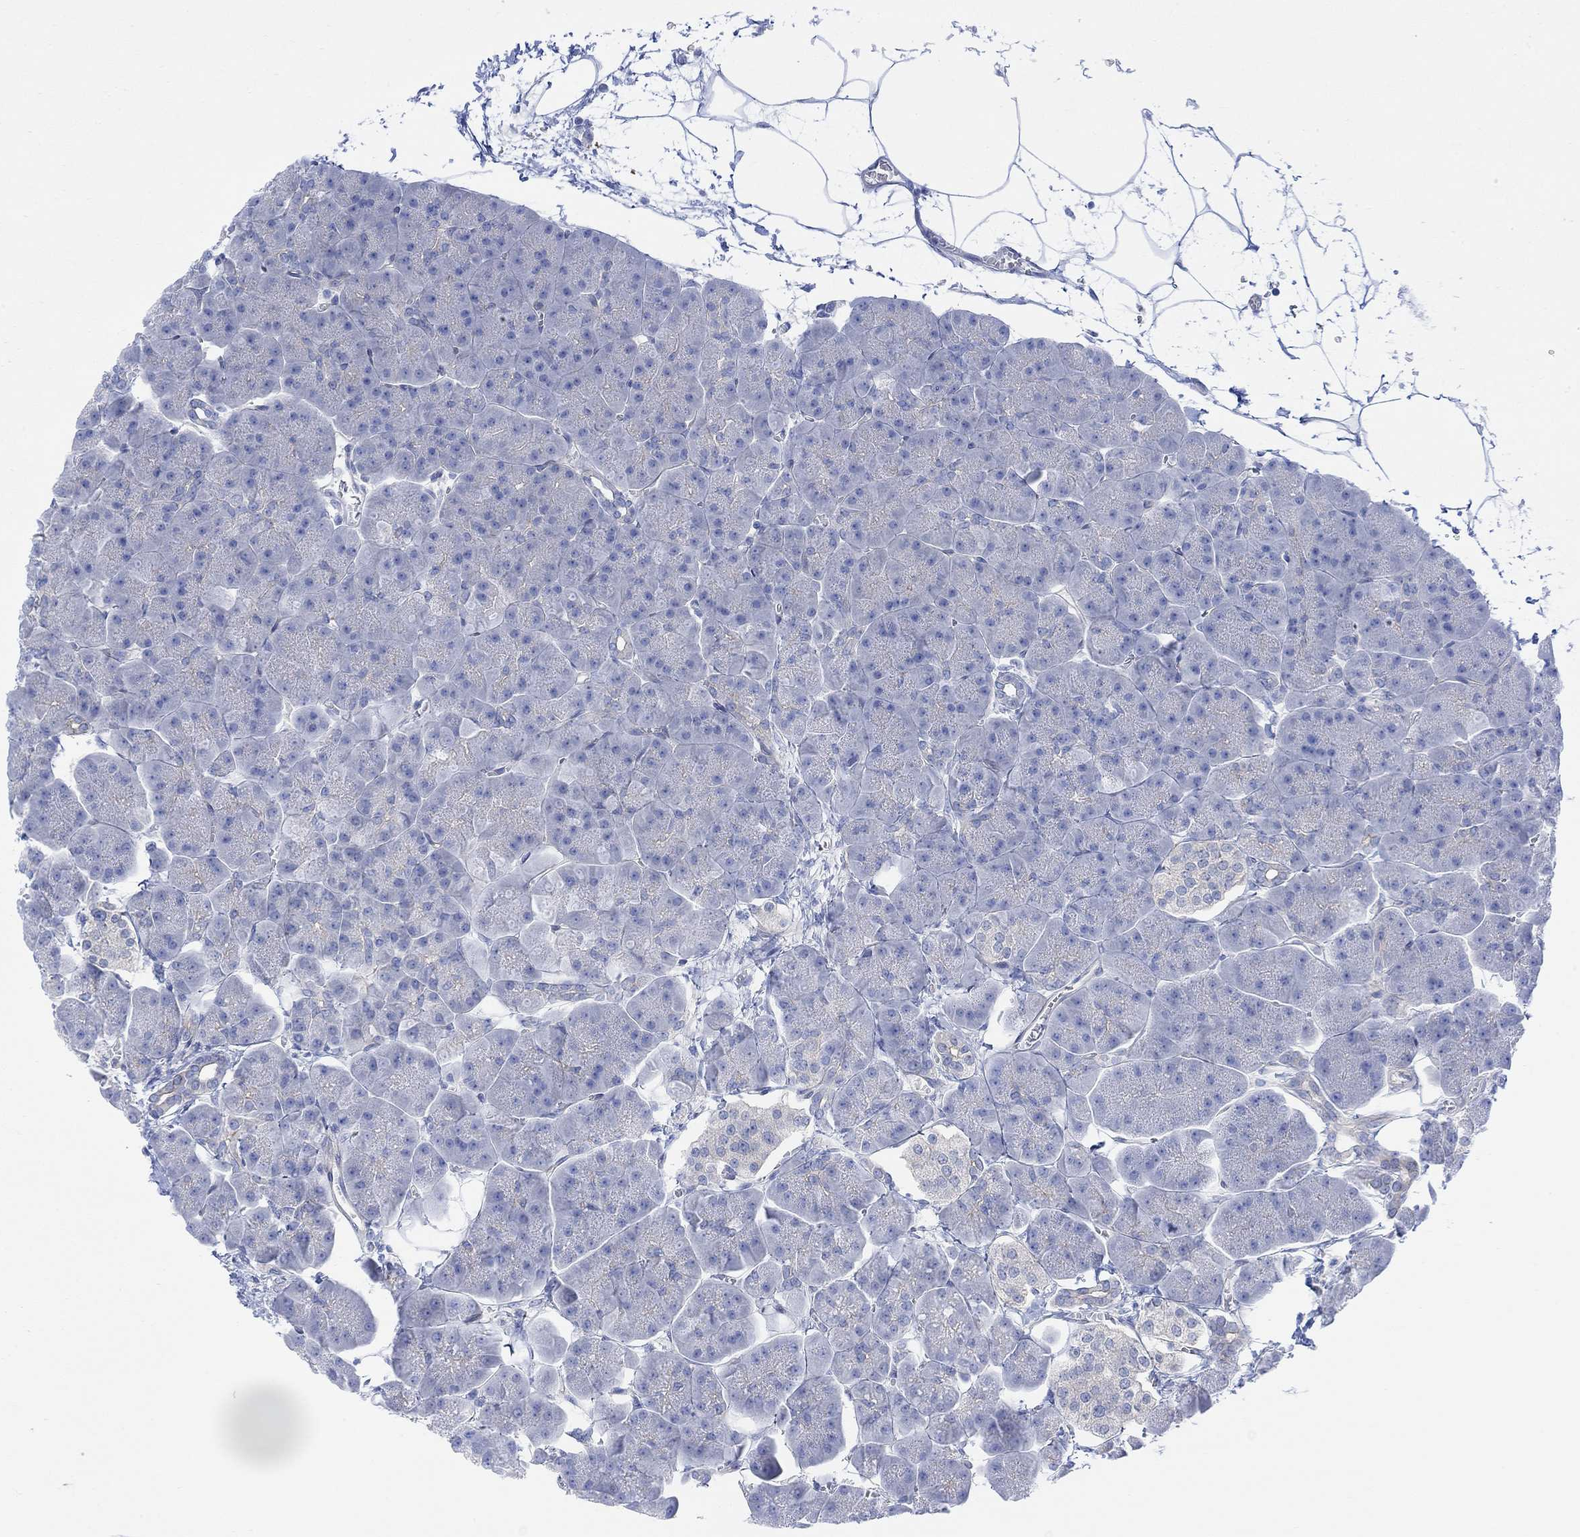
{"staining": {"intensity": "negative", "quantity": "none", "location": "none"}, "tissue": "pancreas", "cell_type": "Exocrine glandular cells", "image_type": "normal", "snomed": [{"axis": "morphology", "description": "Normal tissue, NOS"}, {"axis": "topography", "description": "Adipose tissue"}, {"axis": "topography", "description": "Pancreas"}, {"axis": "topography", "description": "Peripheral nerve tissue"}], "caption": "Immunohistochemistry image of normal pancreas stained for a protein (brown), which shows no expression in exocrine glandular cells.", "gene": "TLDC2", "patient": {"sex": "female", "age": 58}}